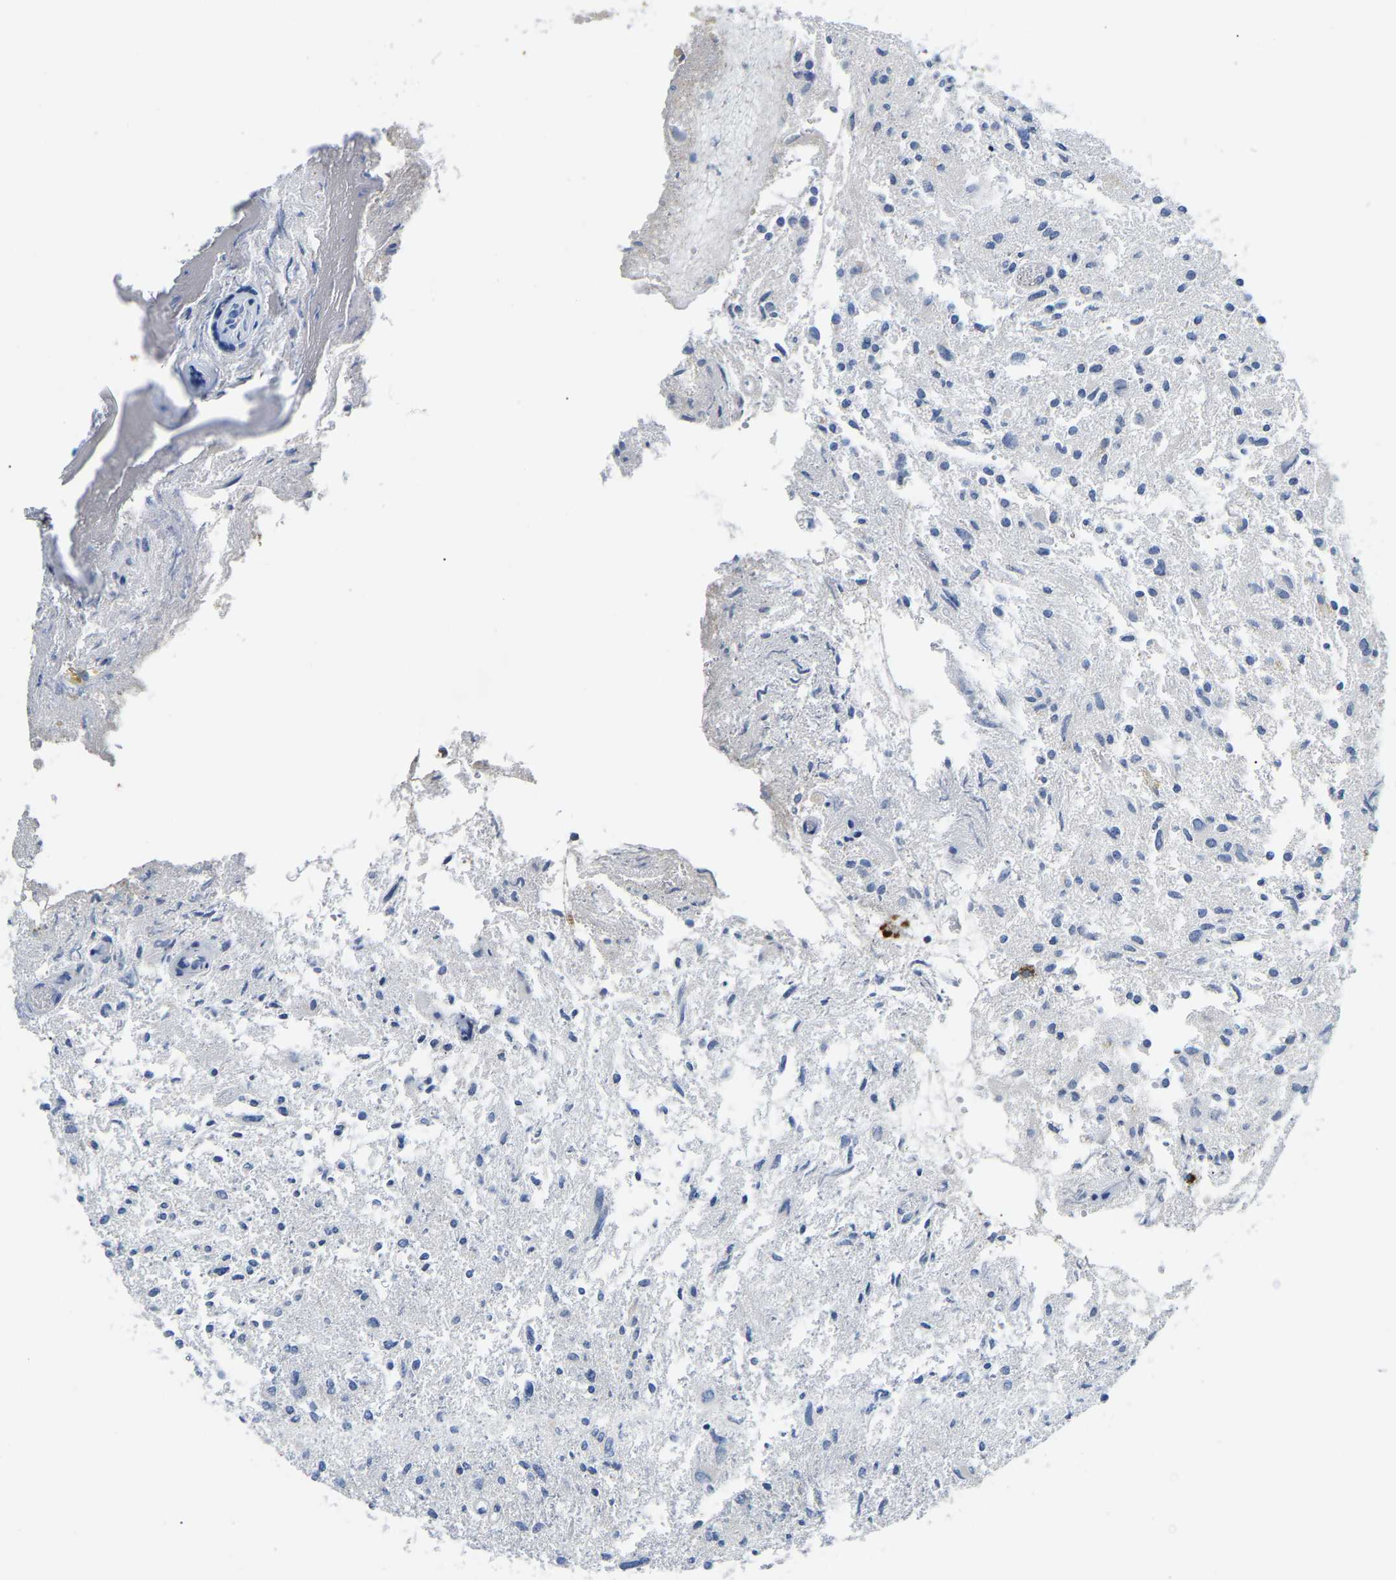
{"staining": {"intensity": "negative", "quantity": "none", "location": "none"}, "tissue": "glioma", "cell_type": "Tumor cells", "image_type": "cancer", "snomed": [{"axis": "morphology", "description": "Glioma, malignant, High grade"}, {"axis": "topography", "description": "Brain"}], "caption": "Human high-grade glioma (malignant) stained for a protein using immunohistochemistry exhibits no expression in tumor cells.", "gene": "HIBADH", "patient": {"sex": "female", "age": 59}}